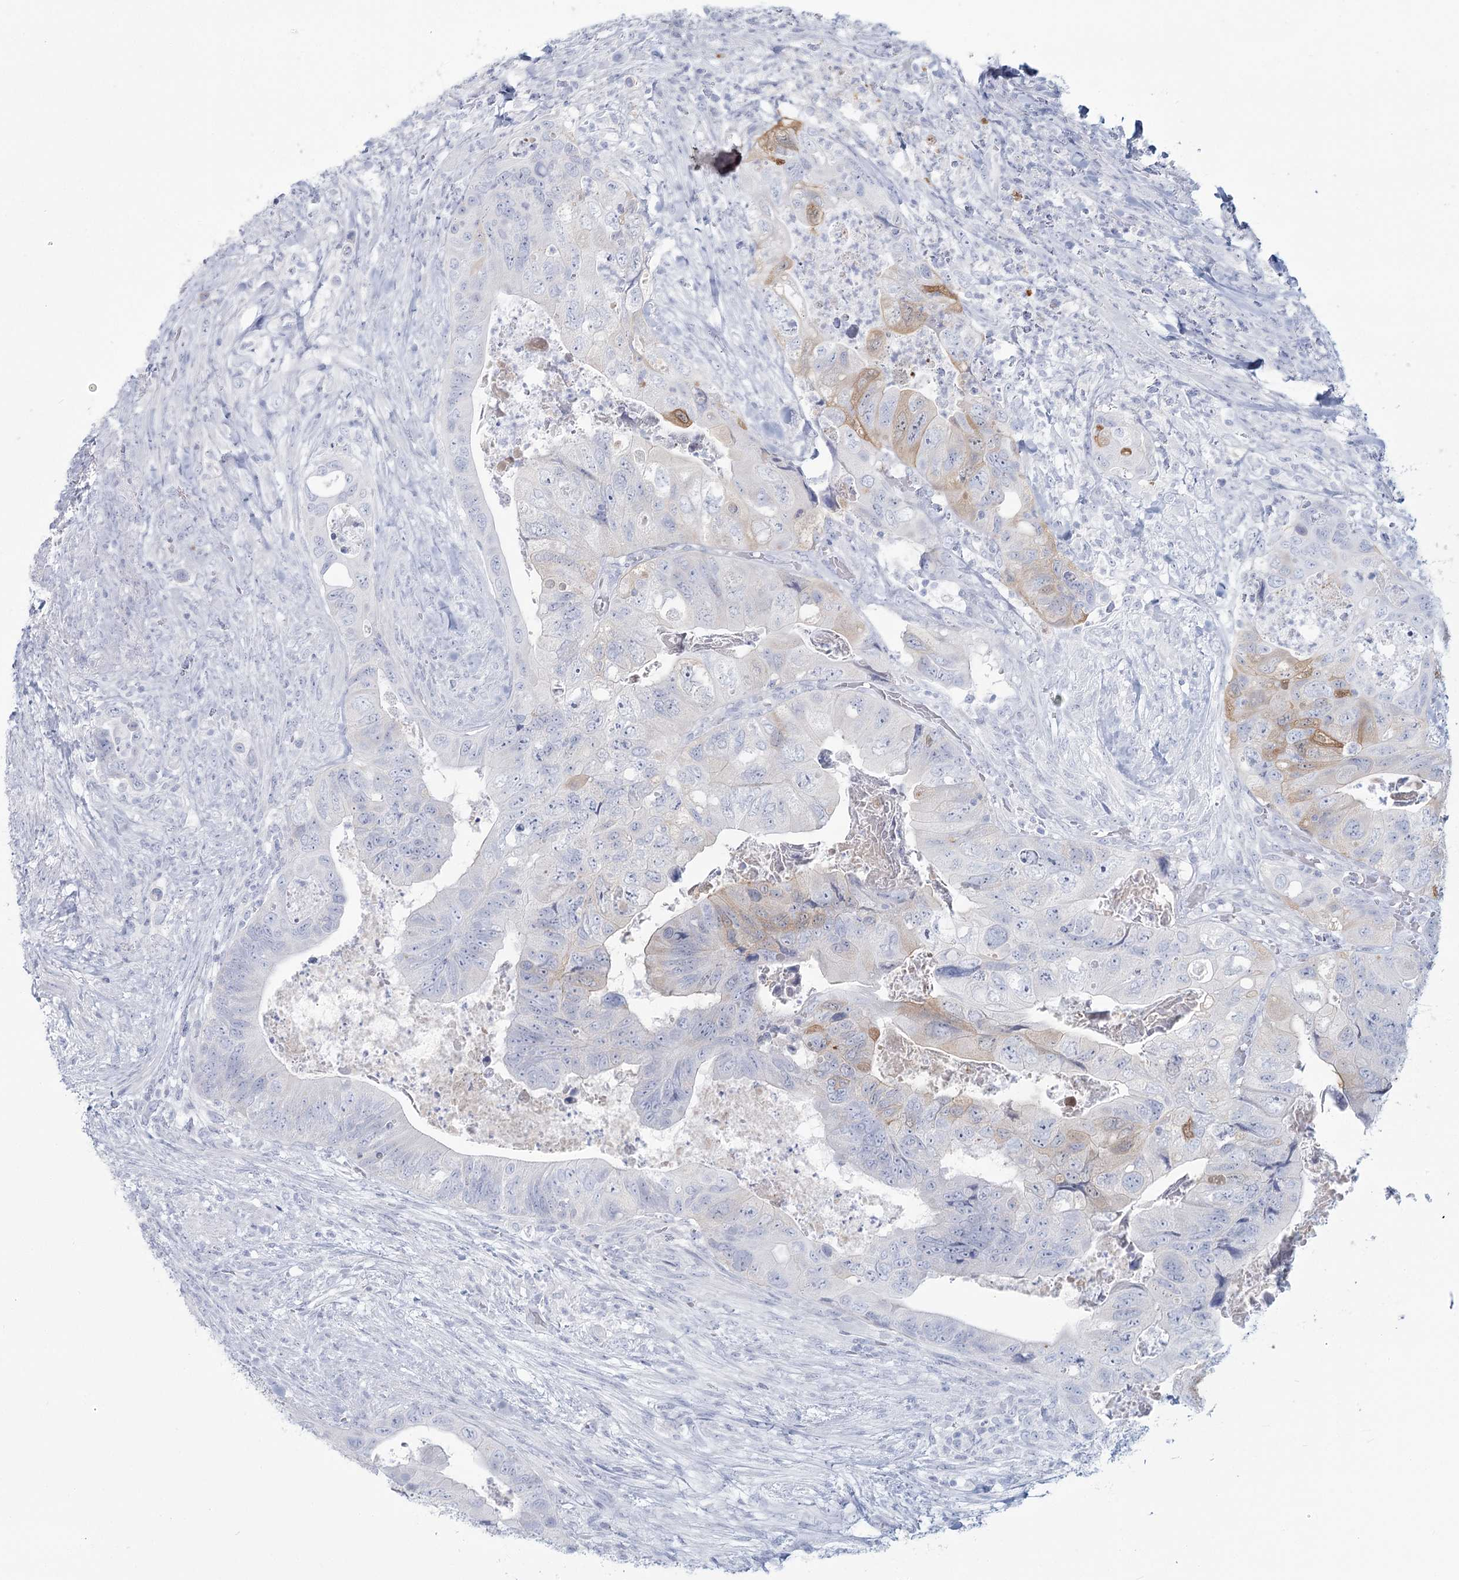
{"staining": {"intensity": "moderate", "quantity": "<25%", "location": "cytoplasmic/membranous"}, "tissue": "colorectal cancer", "cell_type": "Tumor cells", "image_type": "cancer", "snomed": [{"axis": "morphology", "description": "Adenocarcinoma, NOS"}, {"axis": "topography", "description": "Rectum"}], "caption": "Immunohistochemistry (IHC) micrograph of colorectal cancer stained for a protein (brown), which exhibits low levels of moderate cytoplasmic/membranous positivity in about <25% of tumor cells.", "gene": "SLC6A19", "patient": {"sex": "male", "age": 63}}